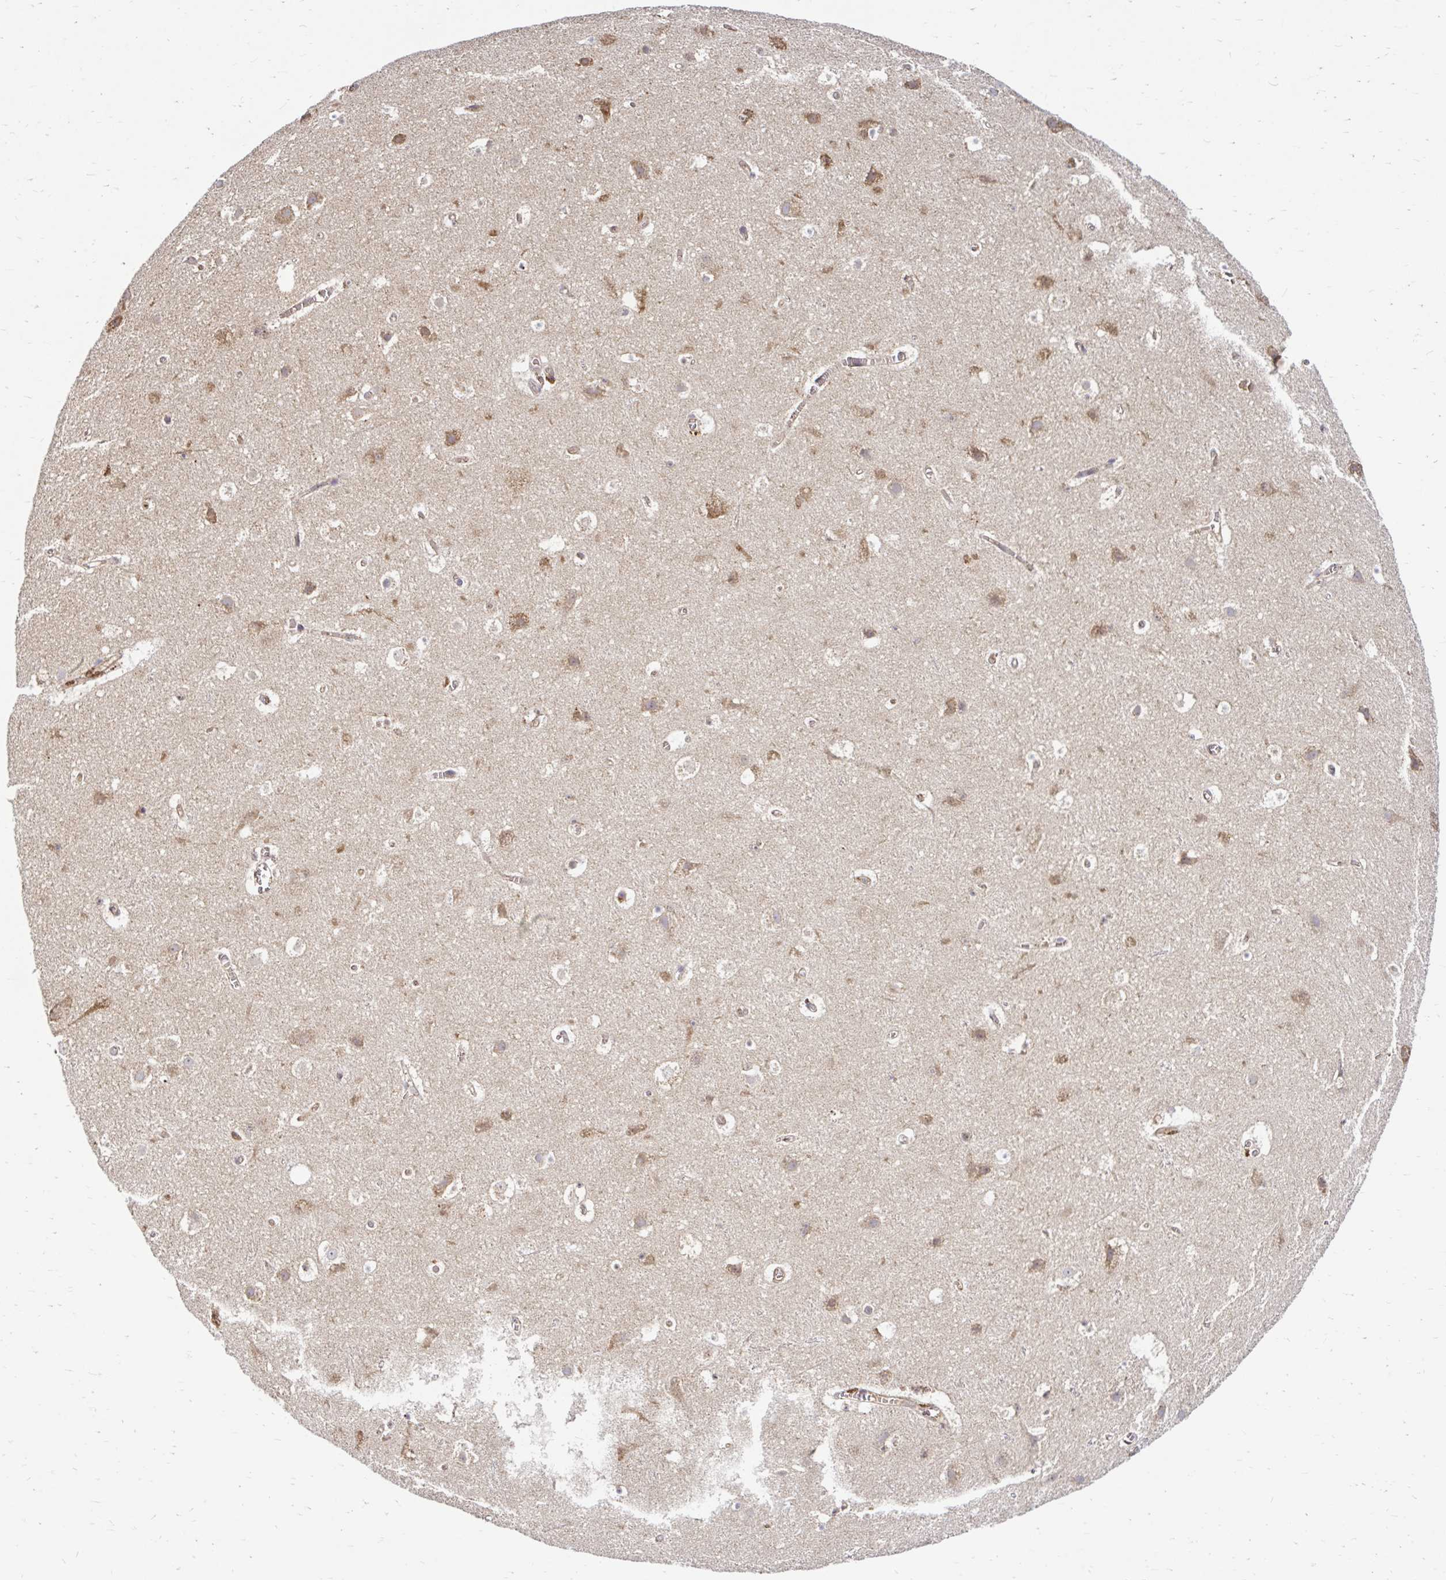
{"staining": {"intensity": "moderate", "quantity": "25%-75%", "location": "cytoplasmic/membranous"}, "tissue": "cerebral cortex", "cell_type": "Endothelial cells", "image_type": "normal", "snomed": [{"axis": "morphology", "description": "Normal tissue, NOS"}, {"axis": "topography", "description": "Cerebral cortex"}], "caption": "IHC photomicrograph of benign cerebral cortex: cerebral cortex stained using immunohistochemistry demonstrates medium levels of moderate protein expression localized specifically in the cytoplasmic/membranous of endothelial cells, appearing as a cytoplasmic/membranous brown color.", "gene": "ARHGEF37", "patient": {"sex": "female", "age": 42}}